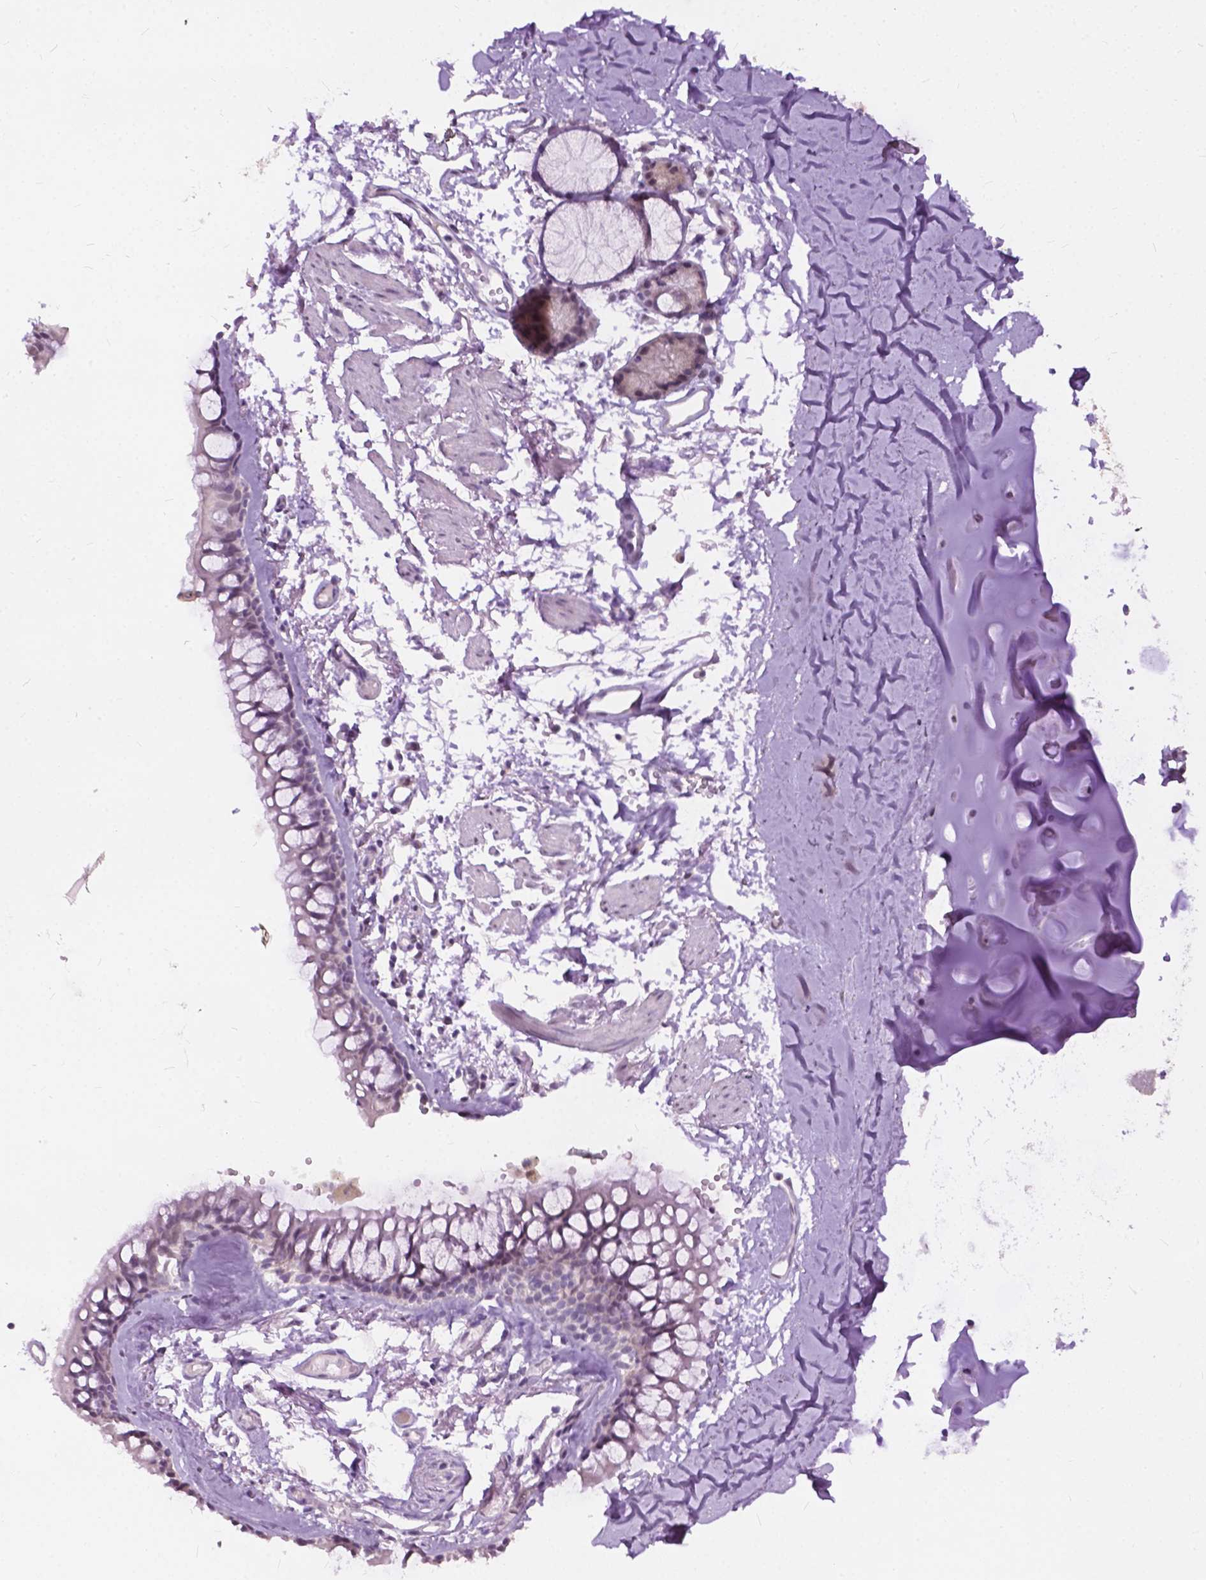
{"staining": {"intensity": "negative", "quantity": "none", "location": "none"}, "tissue": "soft tissue", "cell_type": "Chondrocytes", "image_type": "normal", "snomed": [{"axis": "morphology", "description": "Normal tissue, NOS"}, {"axis": "topography", "description": "Cartilage tissue"}, {"axis": "topography", "description": "Bronchus"}], "caption": "Histopathology image shows no significant protein positivity in chondrocytes of benign soft tissue.", "gene": "GPR37L1", "patient": {"sex": "female", "age": 79}}